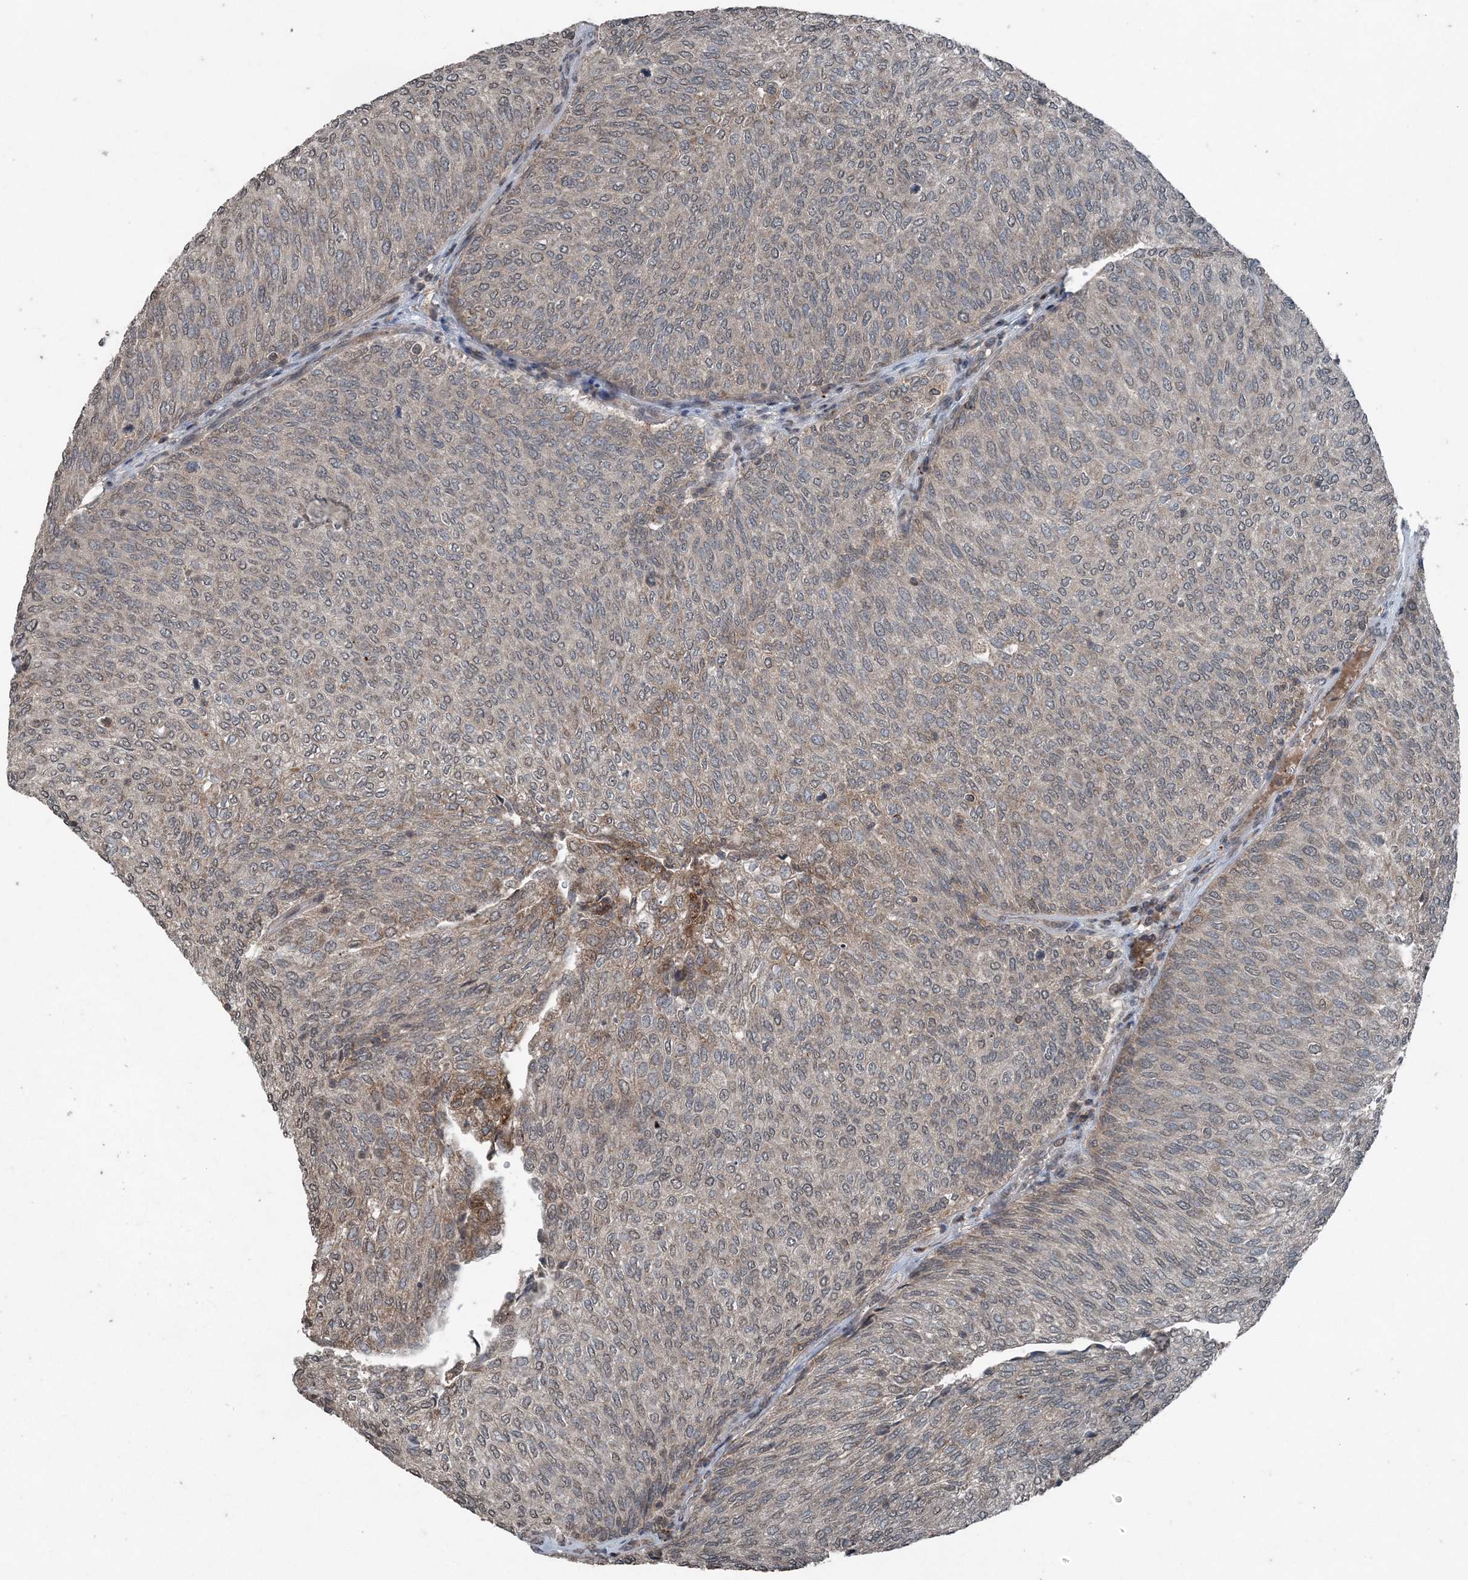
{"staining": {"intensity": "negative", "quantity": "none", "location": "none"}, "tissue": "urothelial cancer", "cell_type": "Tumor cells", "image_type": "cancer", "snomed": [{"axis": "morphology", "description": "Urothelial carcinoma, Low grade"}, {"axis": "topography", "description": "Urinary bladder"}], "caption": "DAB (3,3'-diaminobenzidine) immunohistochemical staining of urothelial carcinoma (low-grade) shows no significant positivity in tumor cells.", "gene": "CFL1", "patient": {"sex": "female", "age": 79}}